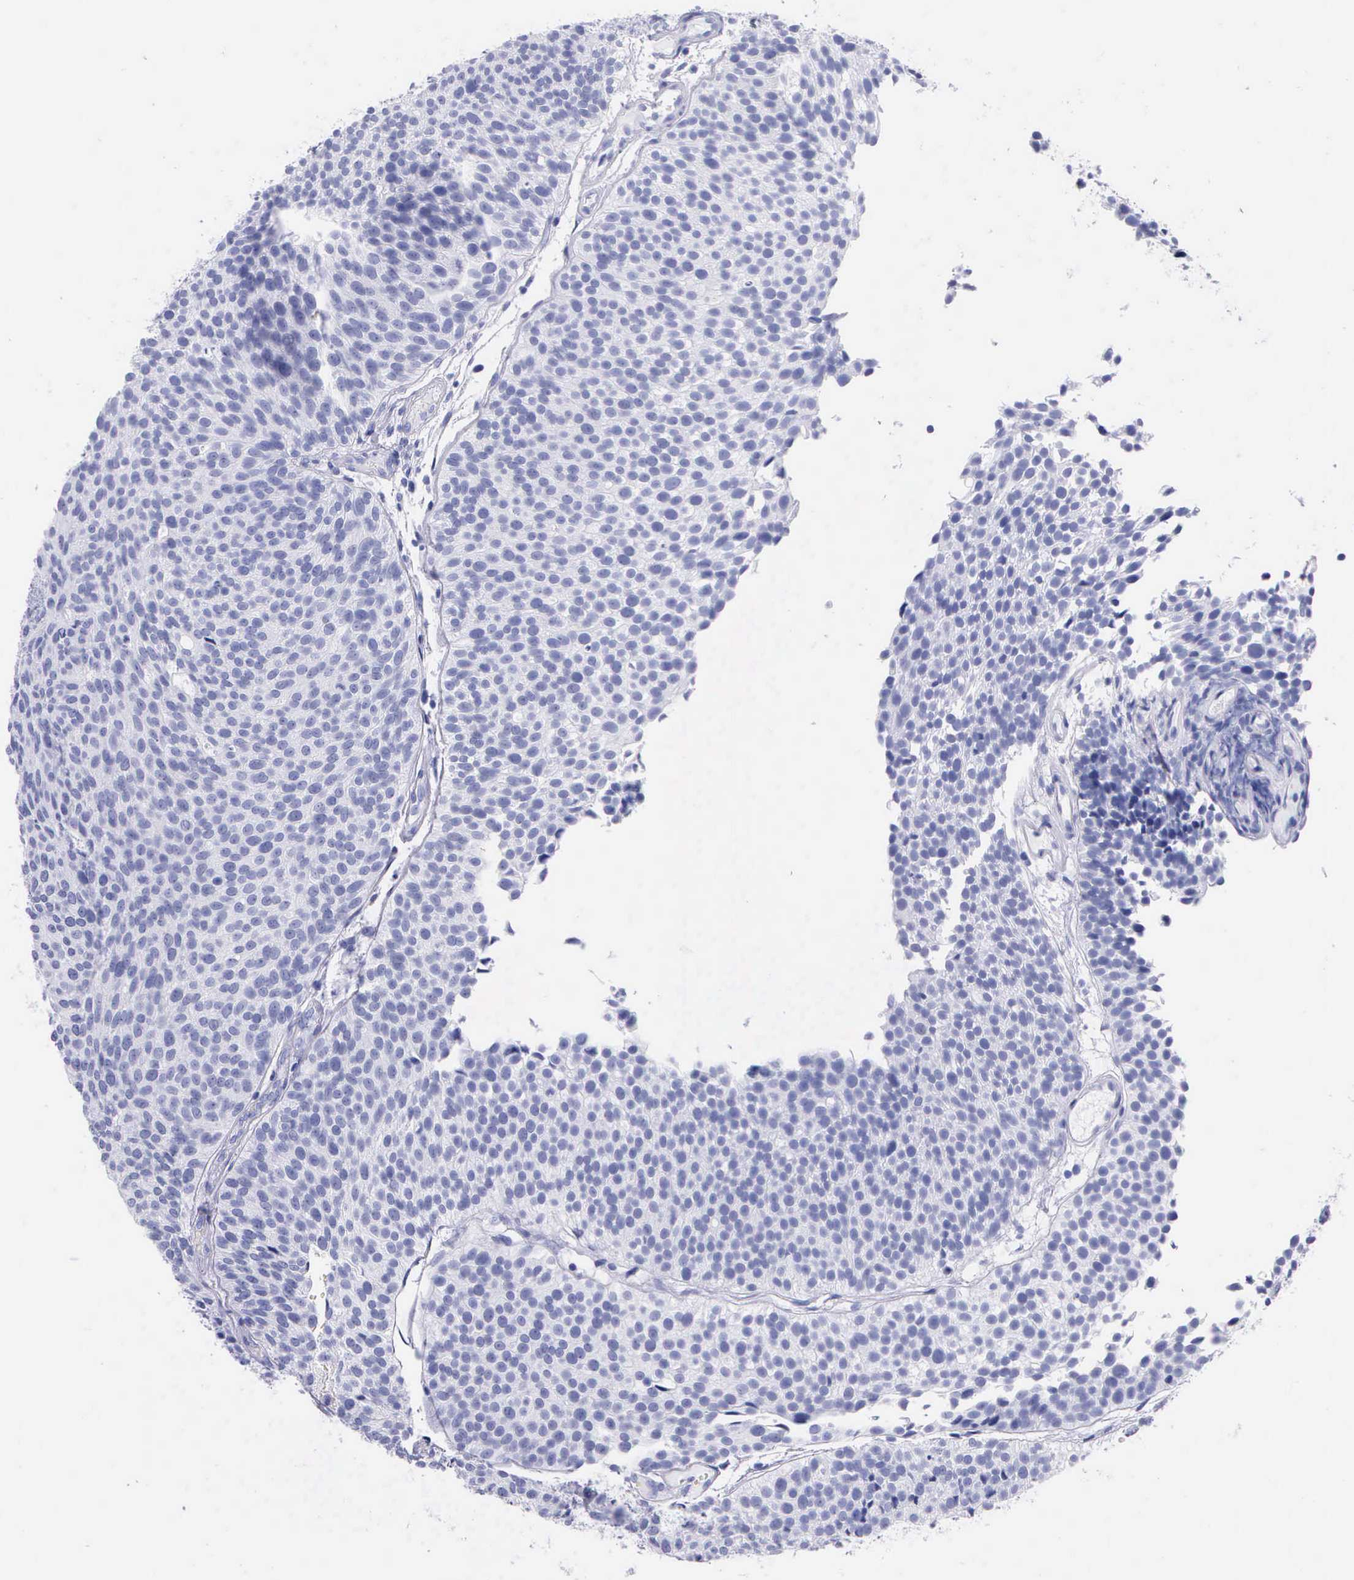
{"staining": {"intensity": "negative", "quantity": "none", "location": "none"}, "tissue": "urothelial cancer", "cell_type": "Tumor cells", "image_type": "cancer", "snomed": [{"axis": "morphology", "description": "Urothelial carcinoma, Low grade"}, {"axis": "topography", "description": "Urinary bladder"}], "caption": "This is a histopathology image of immunohistochemistry (IHC) staining of urothelial cancer, which shows no staining in tumor cells.", "gene": "KLK3", "patient": {"sex": "male", "age": 85}}